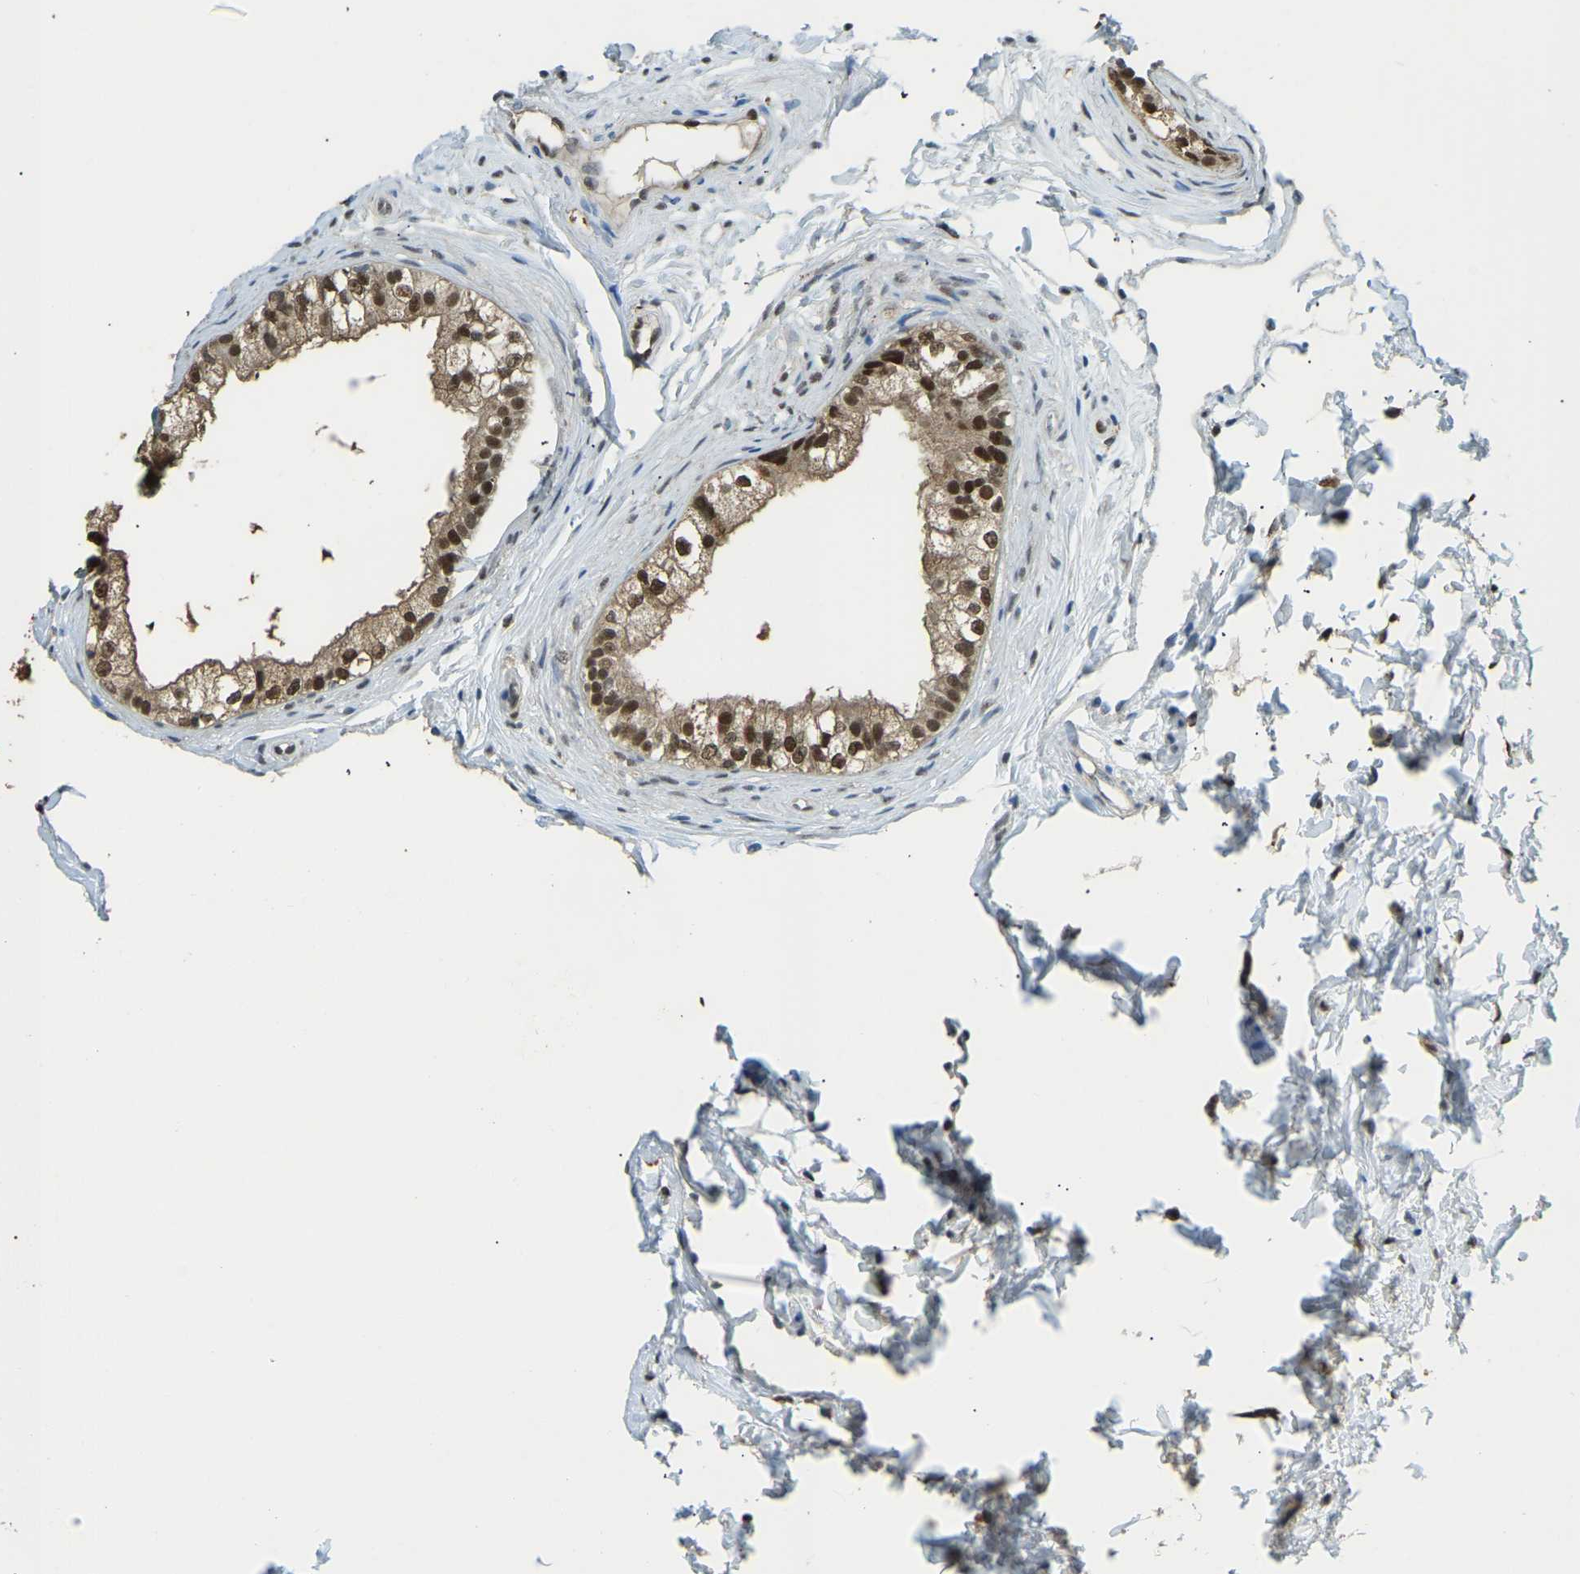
{"staining": {"intensity": "strong", "quantity": ">75%", "location": "cytoplasmic/membranous,nuclear"}, "tissue": "epididymis", "cell_type": "Glandular cells", "image_type": "normal", "snomed": [{"axis": "morphology", "description": "Normal tissue, NOS"}, {"axis": "topography", "description": "Epididymis"}], "caption": "Immunohistochemical staining of benign human epididymis displays strong cytoplasmic/membranous,nuclear protein staining in about >75% of glandular cells. The protein is stained brown, and the nuclei are stained in blue (DAB (3,3'-diaminobenzidine) IHC with brightfield microscopy, high magnification).", "gene": "NANS", "patient": {"sex": "male", "age": 56}}